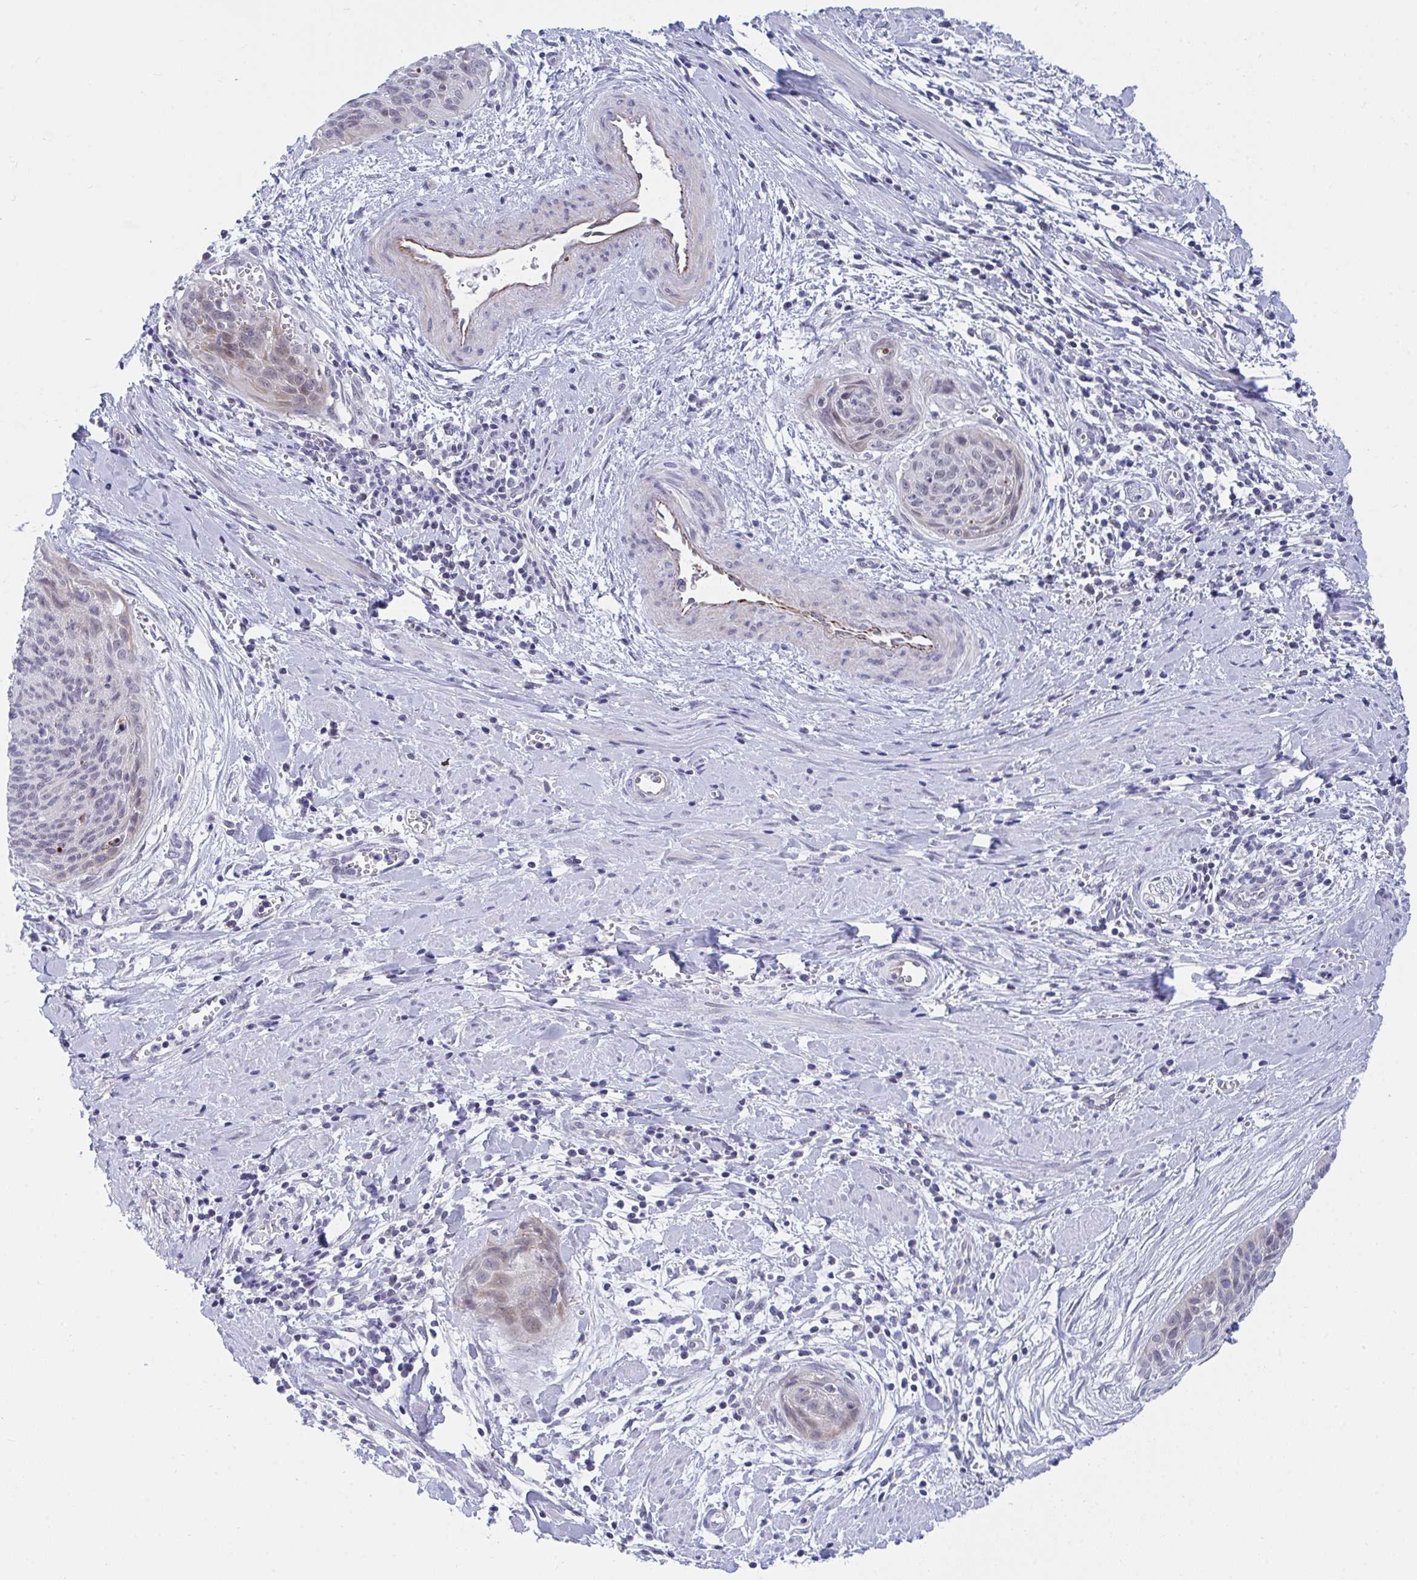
{"staining": {"intensity": "weak", "quantity": "<25%", "location": "nuclear"}, "tissue": "cervical cancer", "cell_type": "Tumor cells", "image_type": "cancer", "snomed": [{"axis": "morphology", "description": "Squamous cell carcinoma, NOS"}, {"axis": "topography", "description": "Cervix"}], "caption": "Human cervical cancer stained for a protein using immunohistochemistry demonstrates no positivity in tumor cells.", "gene": "DAOA", "patient": {"sex": "female", "age": 55}}